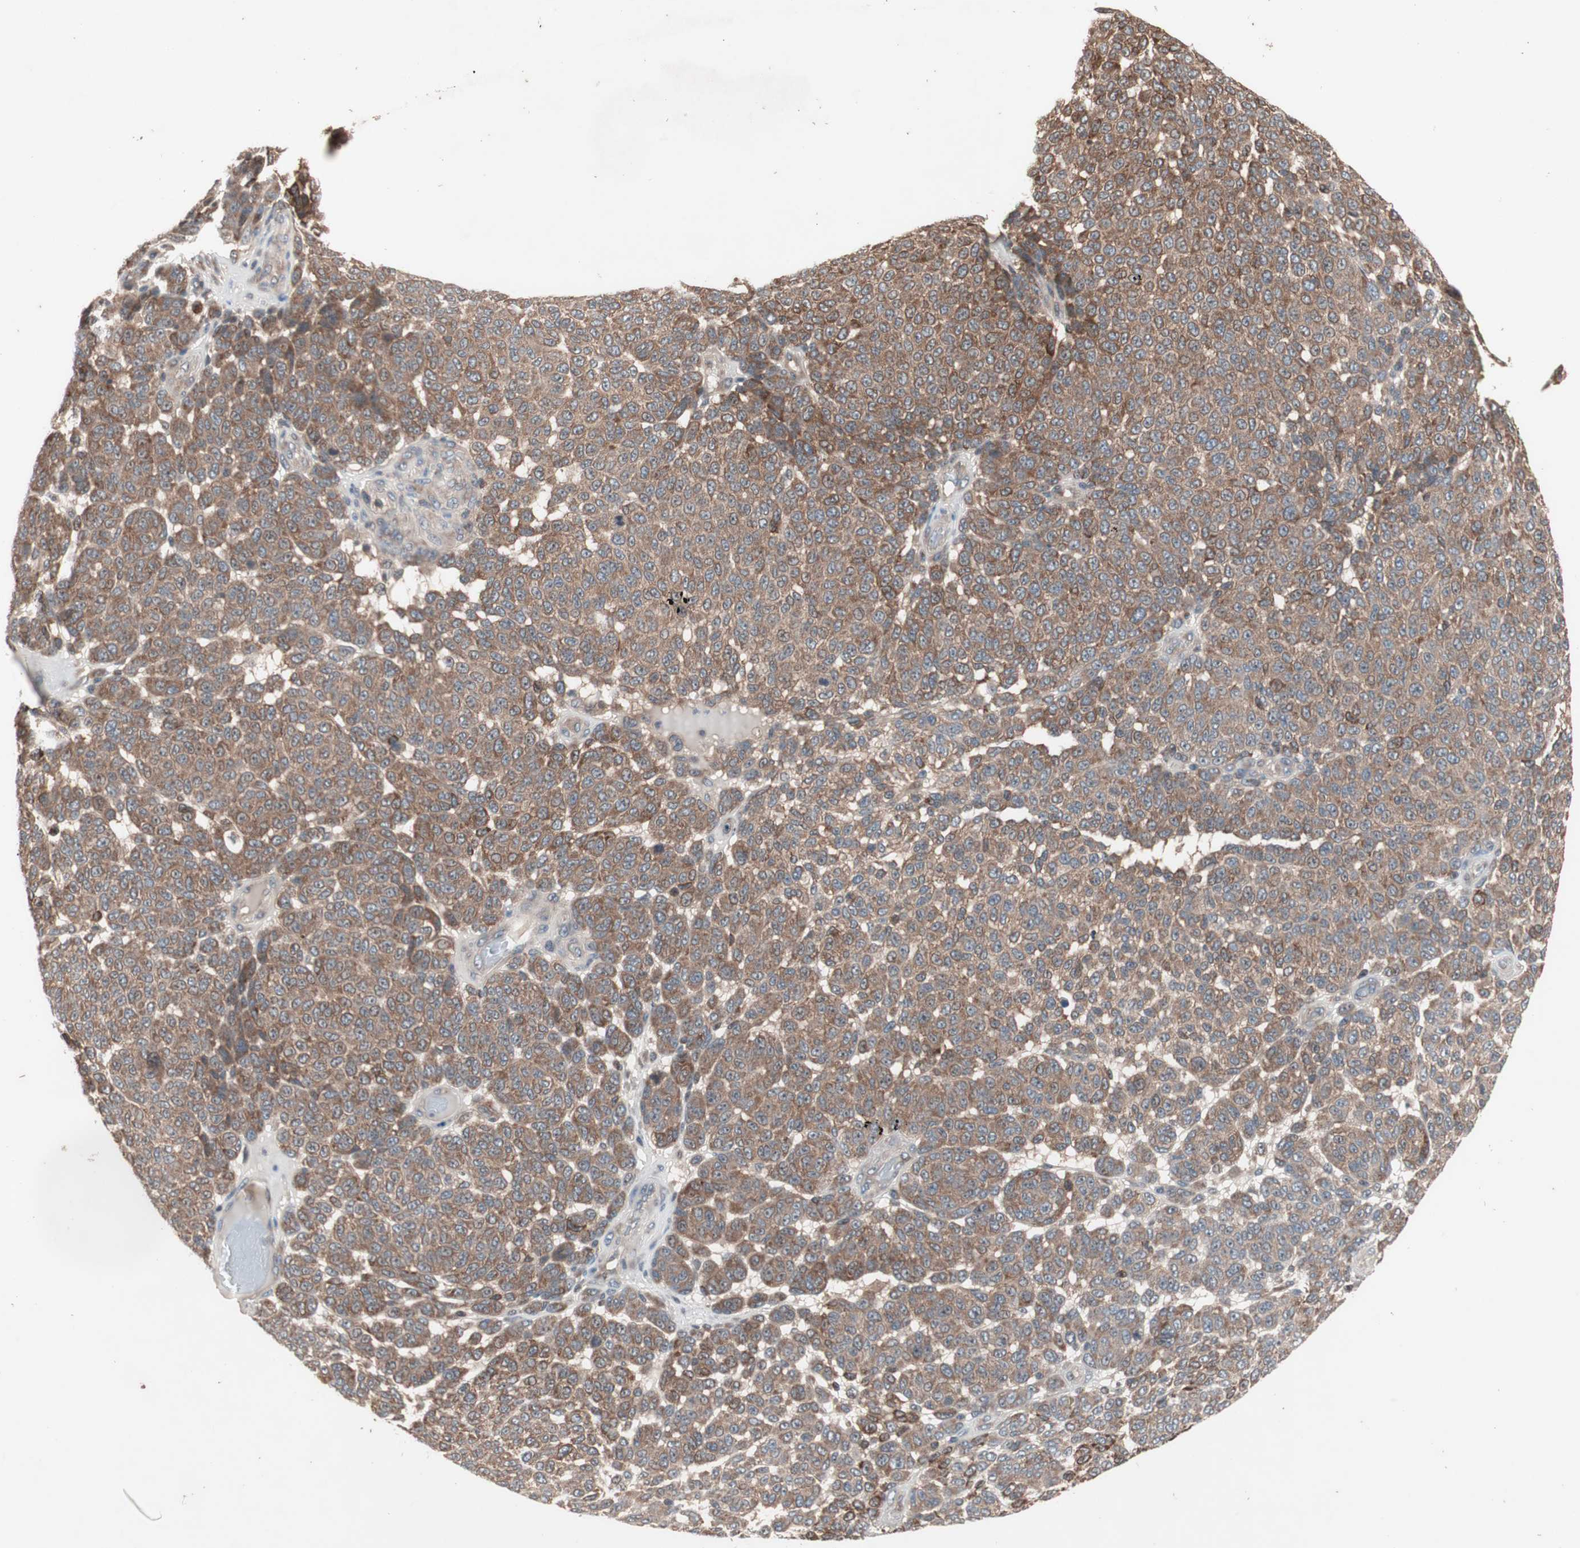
{"staining": {"intensity": "weak", "quantity": ">75%", "location": "cytoplasmic/membranous"}, "tissue": "melanoma", "cell_type": "Tumor cells", "image_type": "cancer", "snomed": [{"axis": "morphology", "description": "Malignant melanoma, NOS"}, {"axis": "topography", "description": "Skin"}], "caption": "The image reveals a brown stain indicating the presence of a protein in the cytoplasmic/membranous of tumor cells in melanoma.", "gene": "IRS1", "patient": {"sex": "male", "age": 59}}